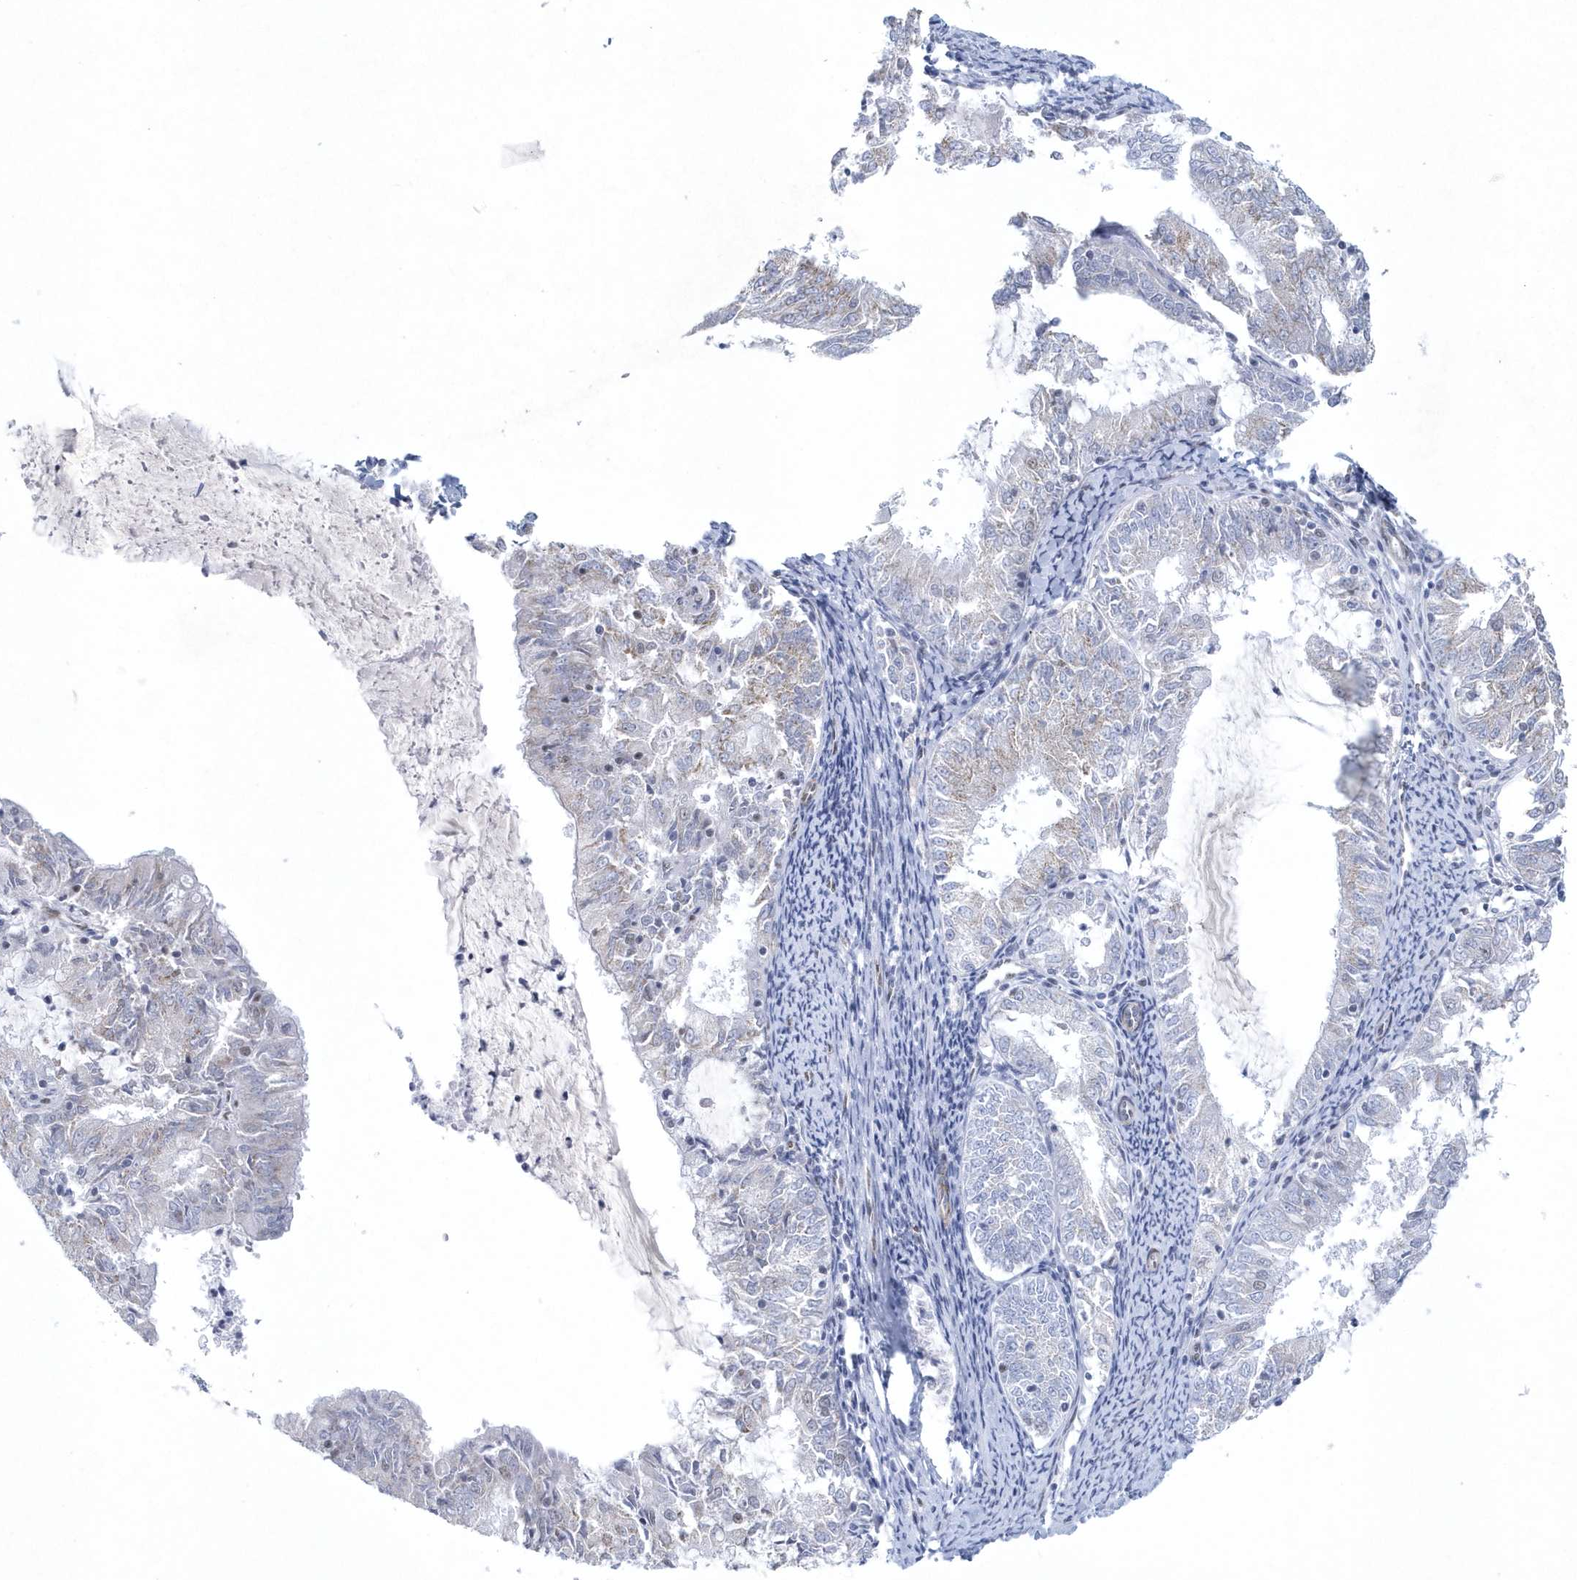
{"staining": {"intensity": "negative", "quantity": "none", "location": "none"}, "tissue": "endometrial cancer", "cell_type": "Tumor cells", "image_type": "cancer", "snomed": [{"axis": "morphology", "description": "Adenocarcinoma, NOS"}, {"axis": "topography", "description": "Endometrium"}], "caption": "Histopathology image shows no protein staining in tumor cells of endometrial adenocarcinoma tissue.", "gene": "DCLRE1A", "patient": {"sex": "female", "age": 57}}